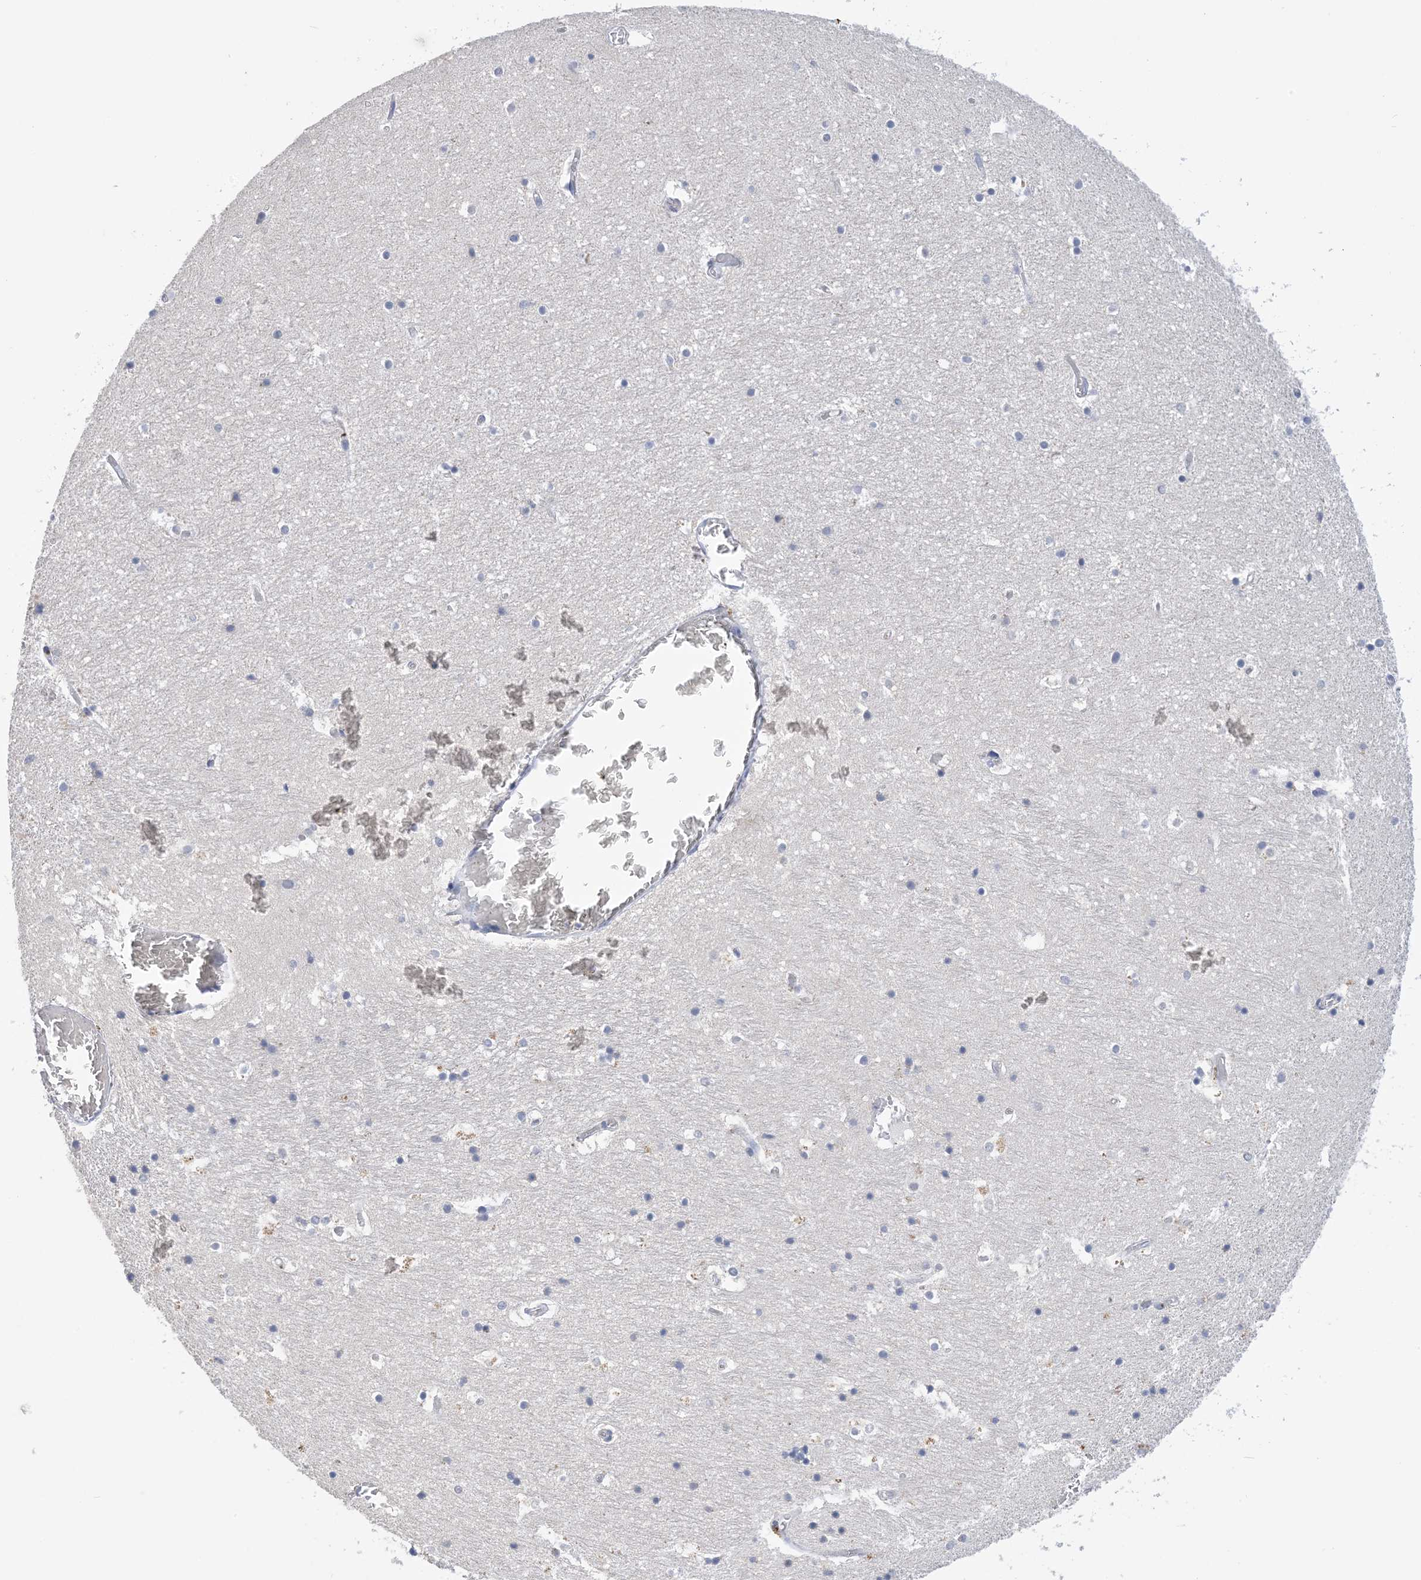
{"staining": {"intensity": "negative", "quantity": "none", "location": "none"}, "tissue": "hippocampus", "cell_type": "Glial cells", "image_type": "normal", "snomed": [{"axis": "morphology", "description": "Normal tissue, NOS"}, {"axis": "topography", "description": "Hippocampus"}], "caption": "IHC micrograph of benign hippocampus: hippocampus stained with DAB displays no significant protein staining in glial cells.", "gene": "DSC3", "patient": {"sex": "female", "age": 52}}